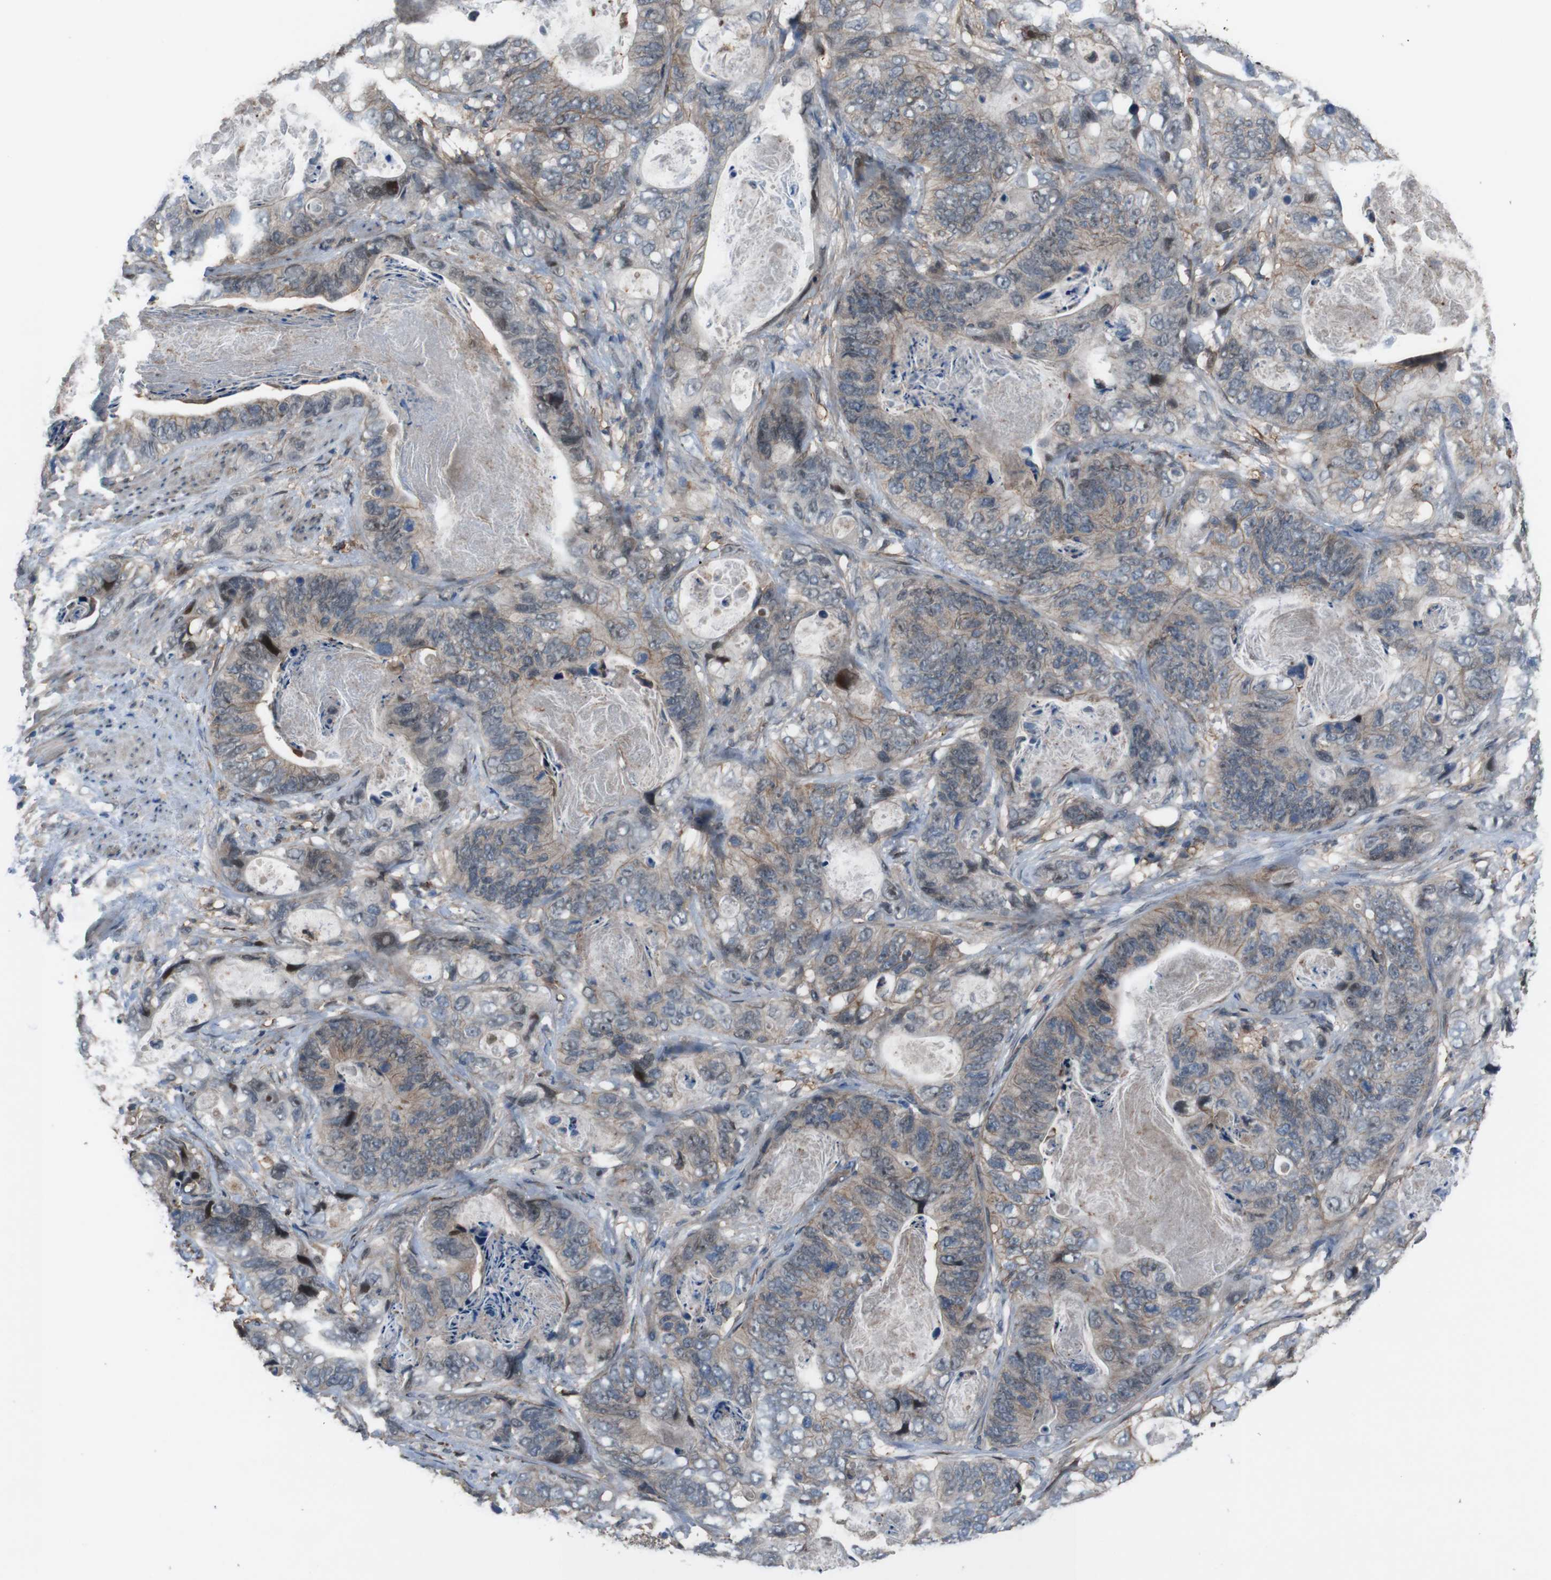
{"staining": {"intensity": "moderate", "quantity": "<25%", "location": "cytoplasmic/membranous"}, "tissue": "stomach cancer", "cell_type": "Tumor cells", "image_type": "cancer", "snomed": [{"axis": "morphology", "description": "Adenocarcinoma, NOS"}, {"axis": "topography", "description": "Stomach"}], "caption": "High-power microscopy captured an immunohistochemistry photomicrograph of stomach adenocarcinoma, revealing moderate cytoplasmic/membranous expression in about <25% of tumor cells.", "gene": "ATP2B1", "patient": {"sex": "female", "age": 89}}